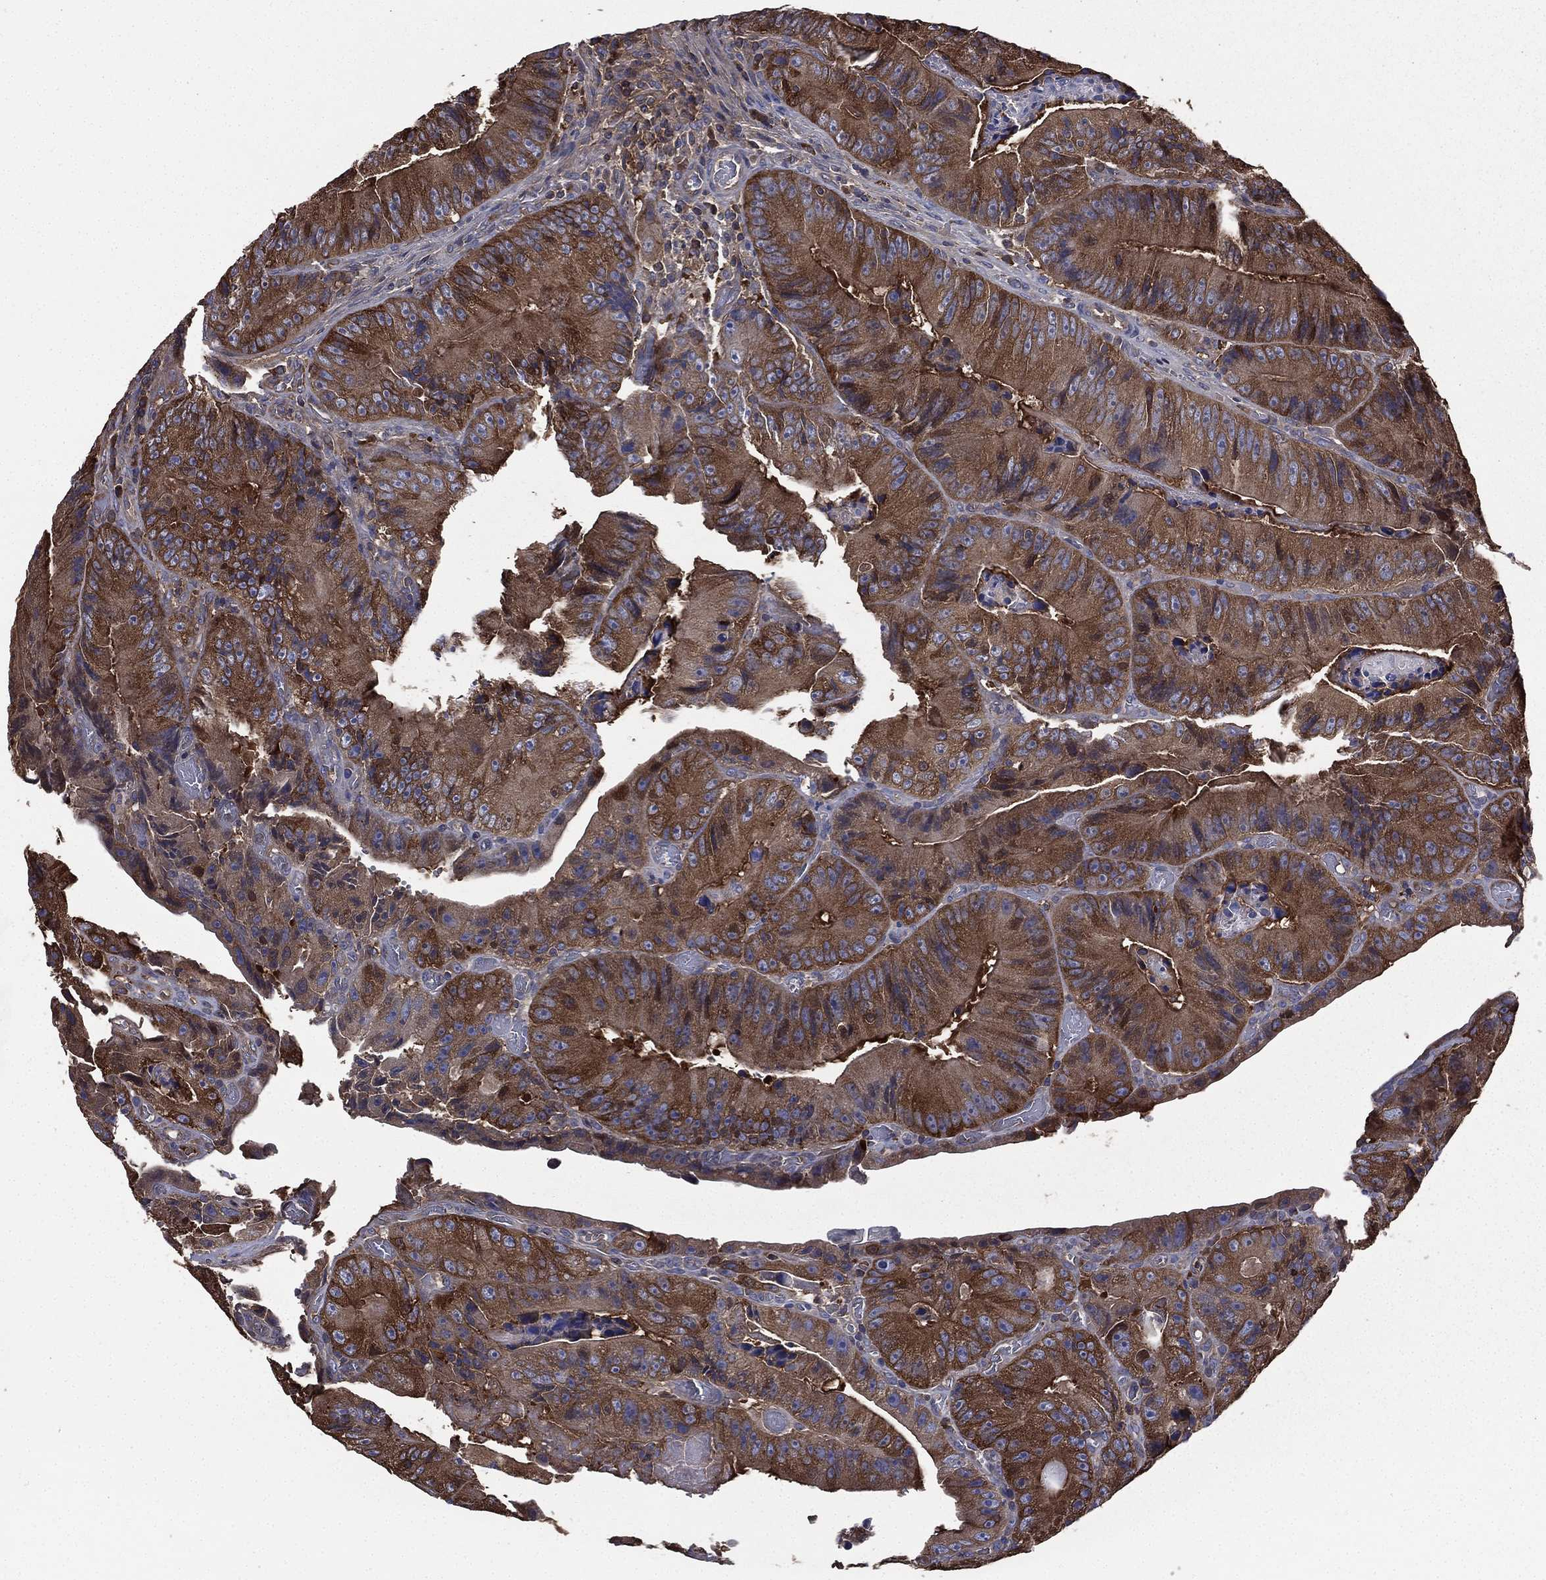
{"staining": {"intensity": "strong", "quantity": ">75%", "location": "cytoplasmic/membranous"}, "tissue": "colorectal cancer", "cell_type": "Tumor cells", "image_type": "cancer", "snomed": [{"axis": "morphology", "description": "Adenocarcinoma, NOS"}, {"axis": "topography", "description": "Colon"}], "caption": "Immunohistochemistry (IHC) histopathology image of human colorectal adenocarcinoma stained for a protein (brown), which exhibits high levels of strong cytoplasmic/membranous expression in approximately >75% of tumor cells.", "gene": "SARS1", "patient": {"sex": "female", "age": 86}}